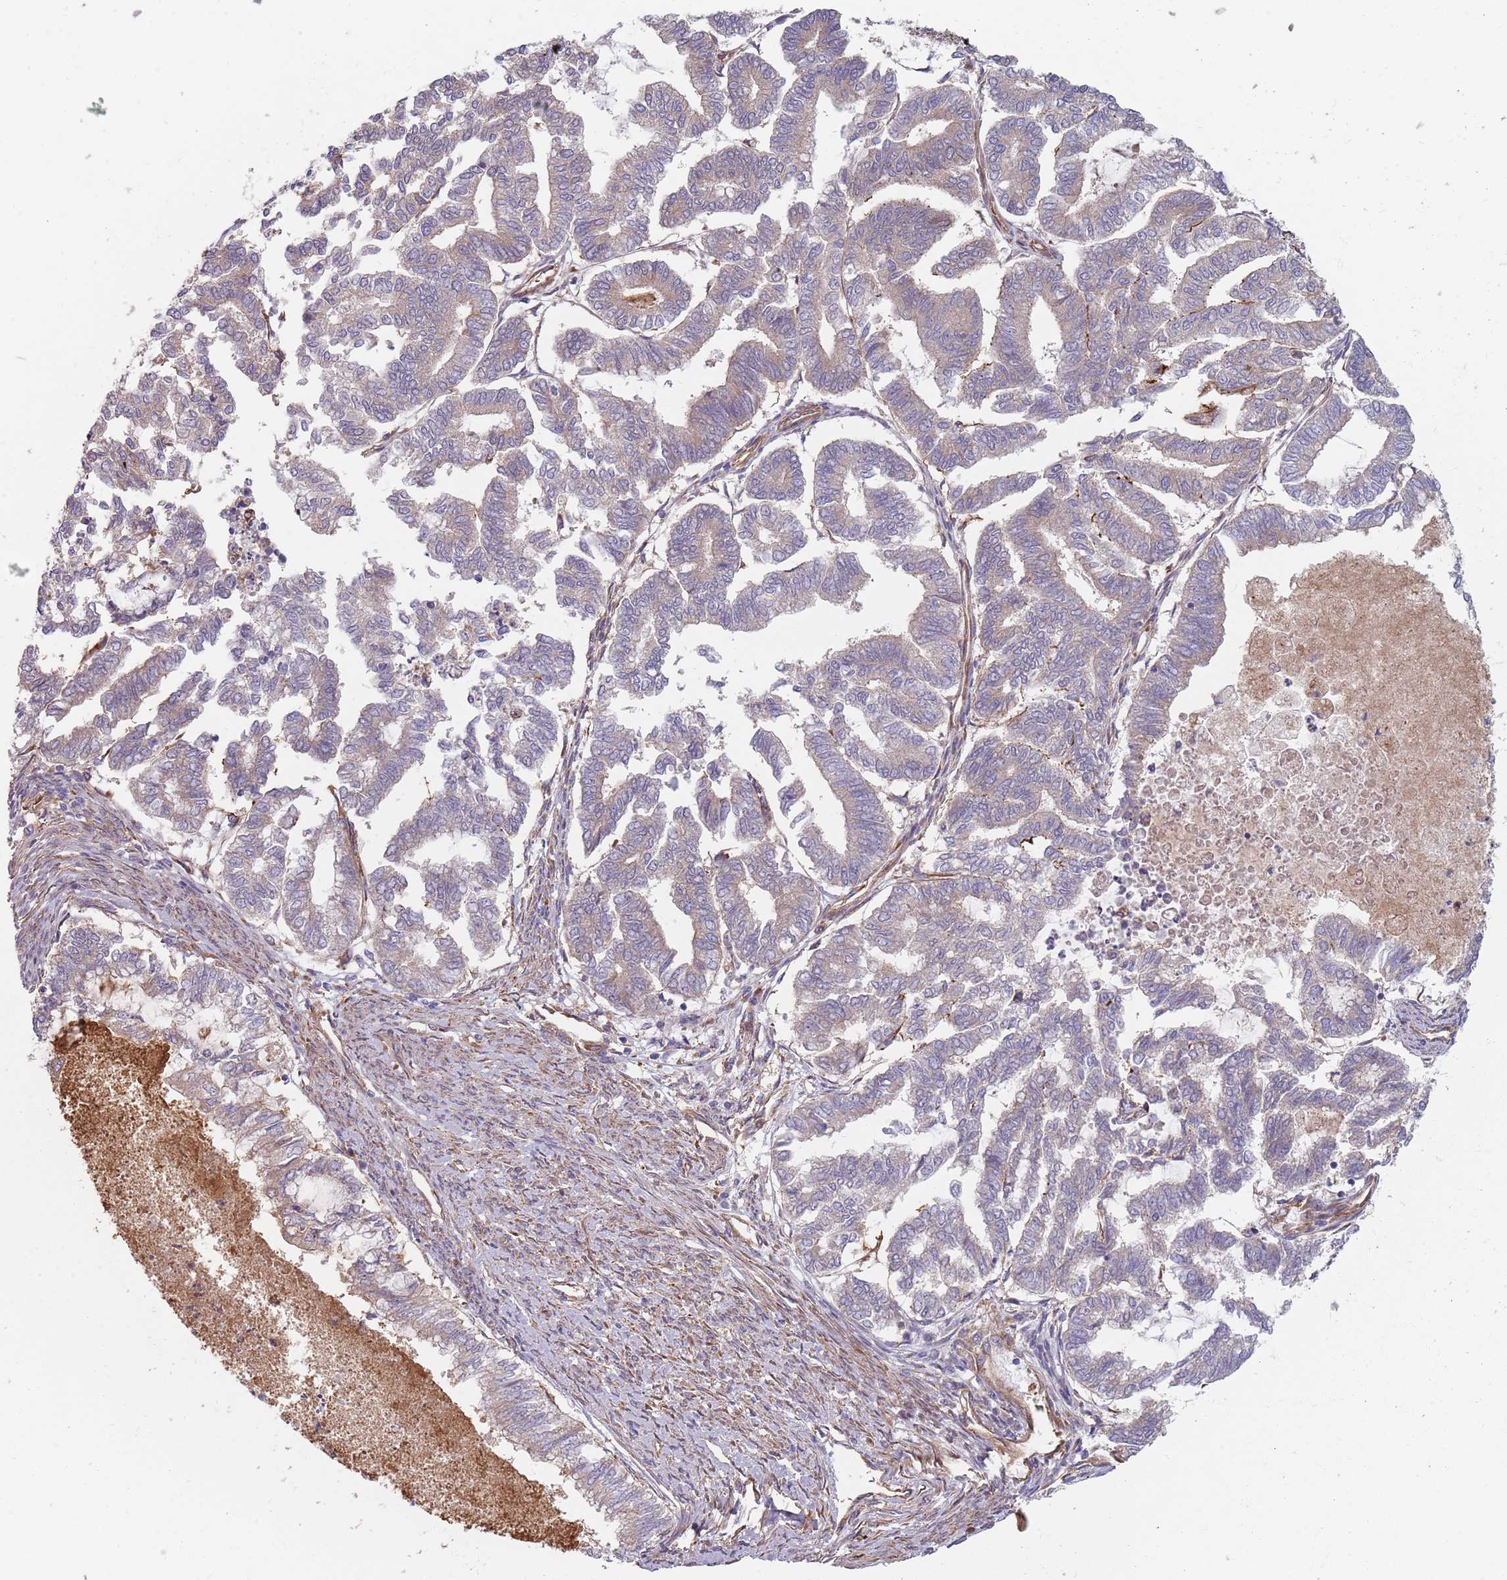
{"staining": {"intensity": "weak", "quantity": "25%-75%", "location": "cytoplasmic/membranous"}, "tissue": "endometrial cancer", "cell_type": "Tumor cells", "image_type": "cancer", "snomed": [{"axis": "morphology", "description": "Adenocarcinoma, NOS"}, {"axis": "topography", "description": "Endometrium"}], "caption": "Endometrial cancer (adenocarcinoma) stained with a brown dye reveals weak cytoplasmic/membranous positive positivity in about 25%-75% of tumor cells.", "gene": "SPDL1", "patient": {"sex": "female", "age": 79}}